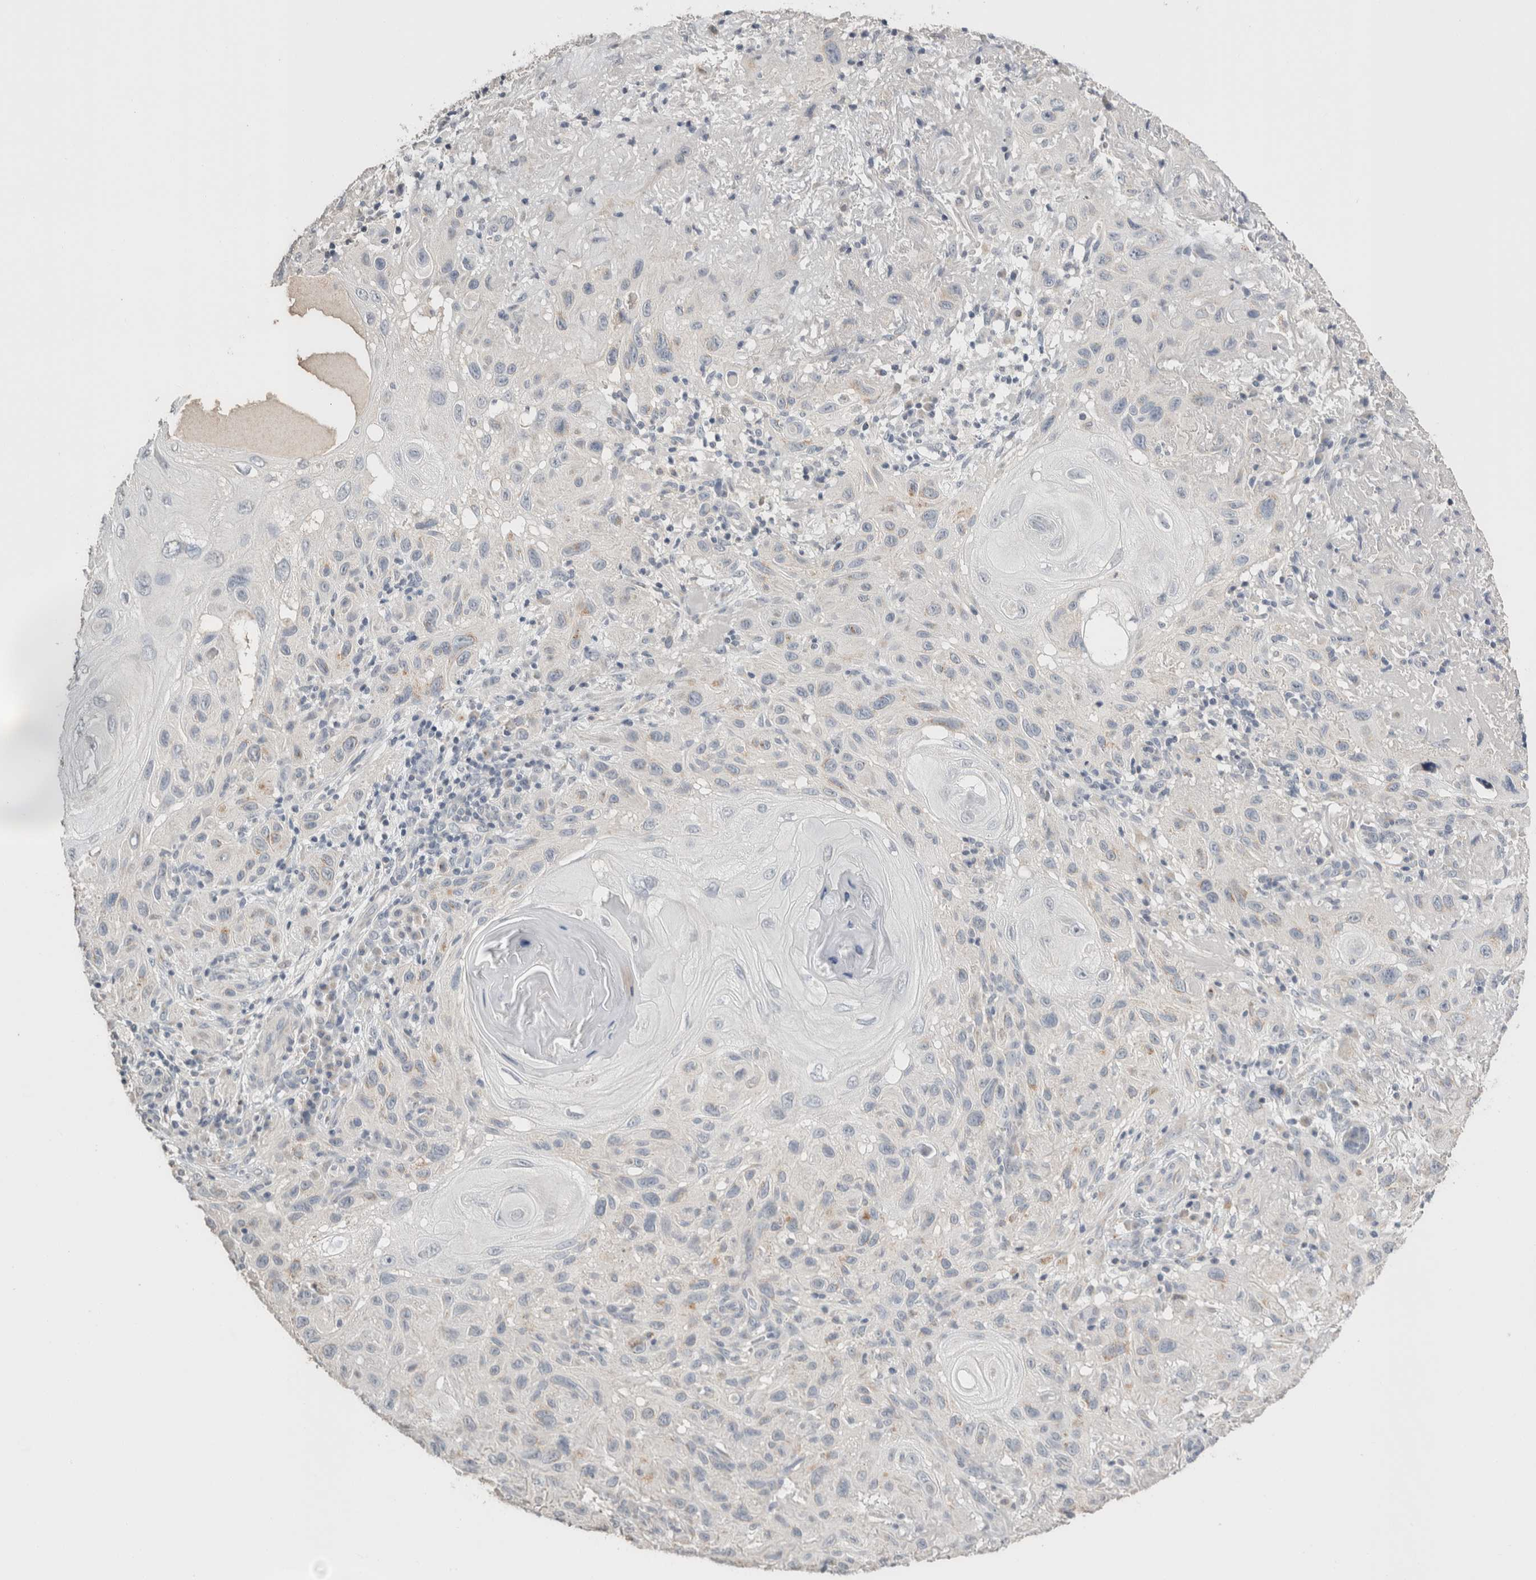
{"staining": {"intensity": "negative", "quantity": "none", "location": "none"}, "tissue": "skin cancer", "cell_type": "Tumor cells", "image_type": "cancer", "snomed": [{"axis": "morphology", "description": "Normal tissue, NOS"}, {"axis": "morphology", "description": "Squamous cell carcinoma, NOS"}, {"axis": "topography", "description": "Skin"}], "caption": "Skin cancer (squamous cell carcinoma) was stained to show a protein in brown. There is no significant staining in tumor cells.", "gene": "CRAT", "patient": {"sex": "female", "age": 96}}